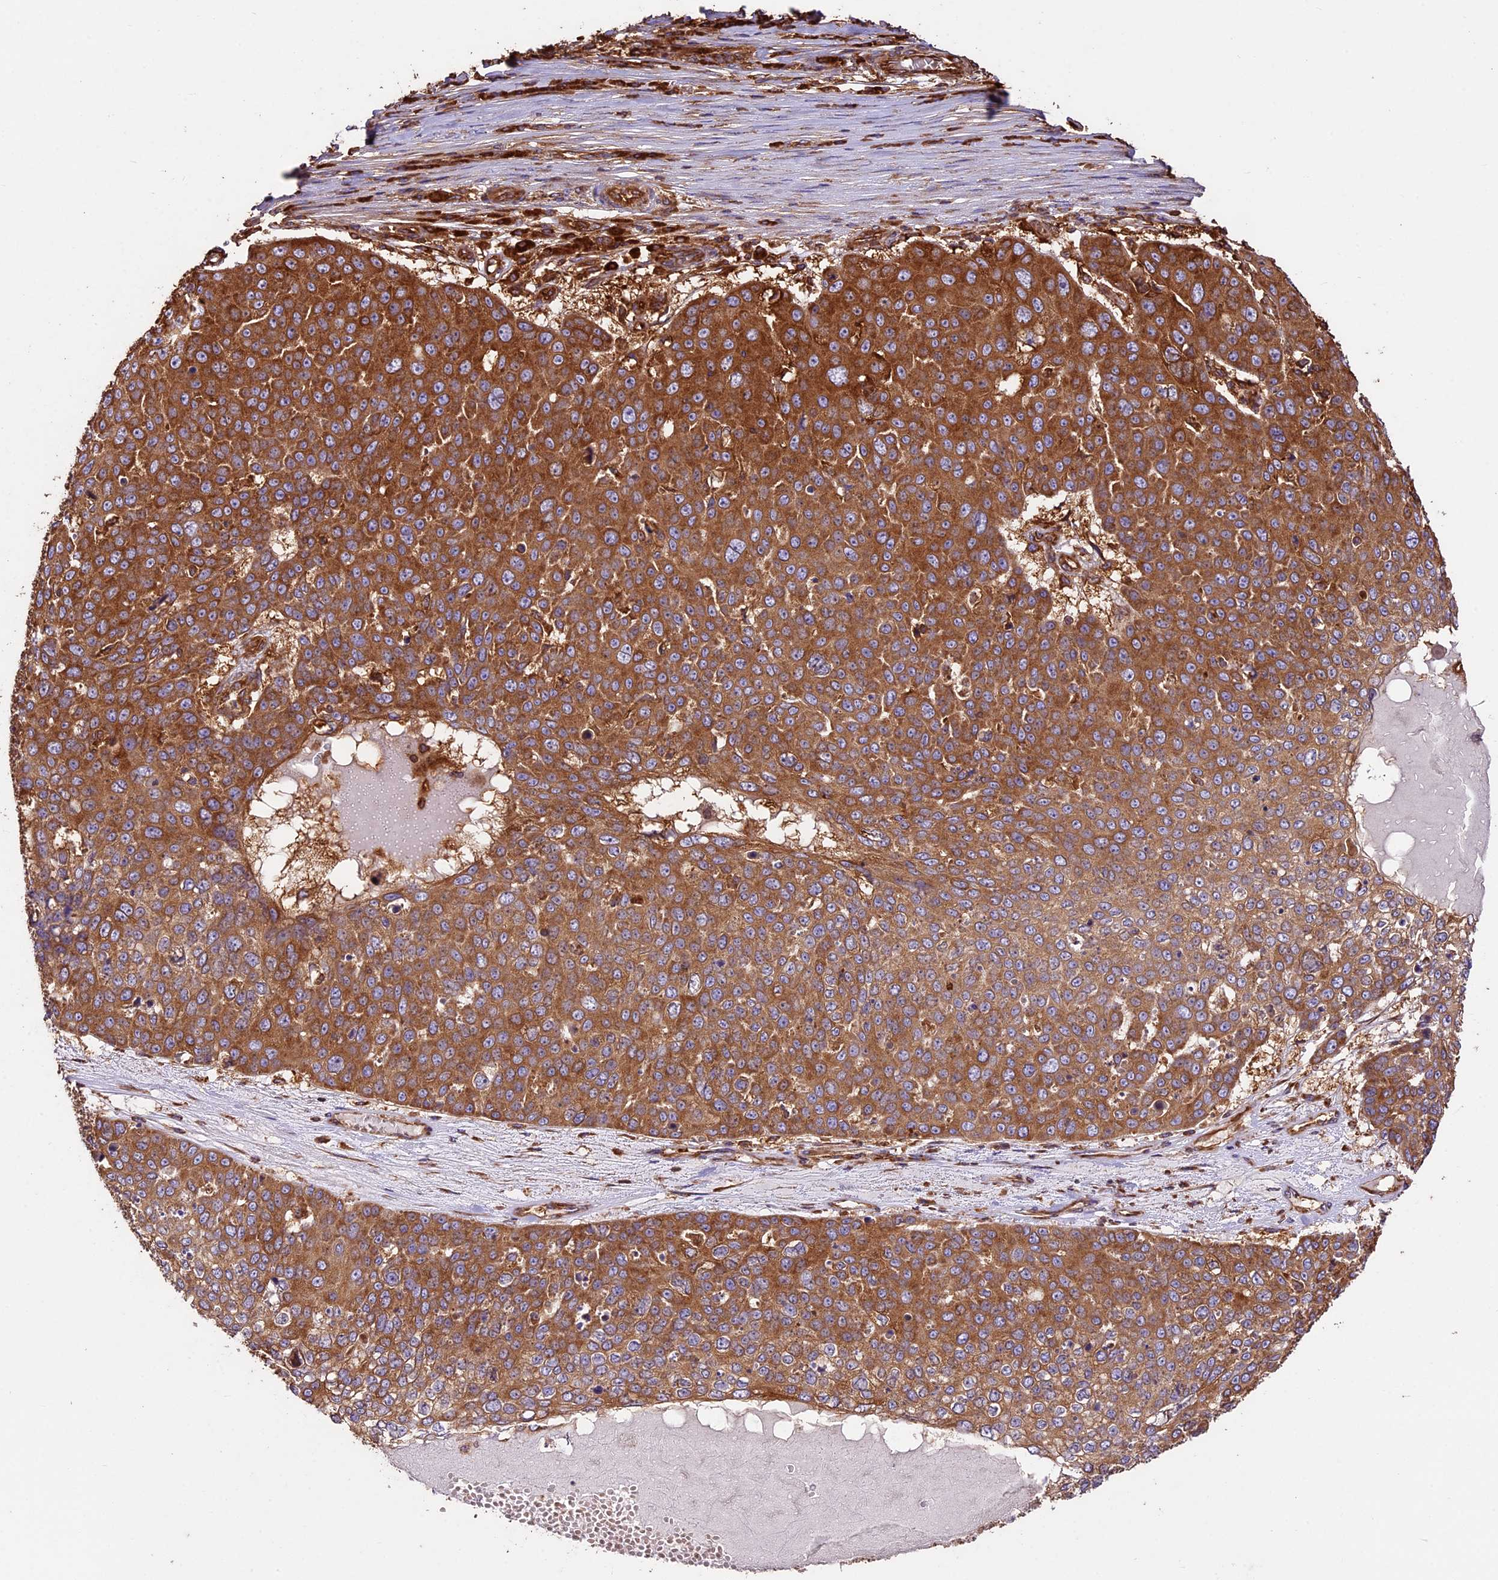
{"staining": {"intensity": "strong", "quantity": ">75%", "location": "cytoplasmic/membranous"}, "tissue": "skin cancer", "cell_type": "Tumor cells", "image_type": "cancer", "snomed": [{"axis": "morphology", "description": "Squamous cell carcinoma, NOS"}, {"axis": "topography", "description": "Skin"}], "caption": "A brown stain highlights strong cytoplasmic/membranous expression of a protein in human skin squamous cell carcinoma tumor cells.", "gene": "KARS1", "patient": {"sex": "male", "age": 71}}